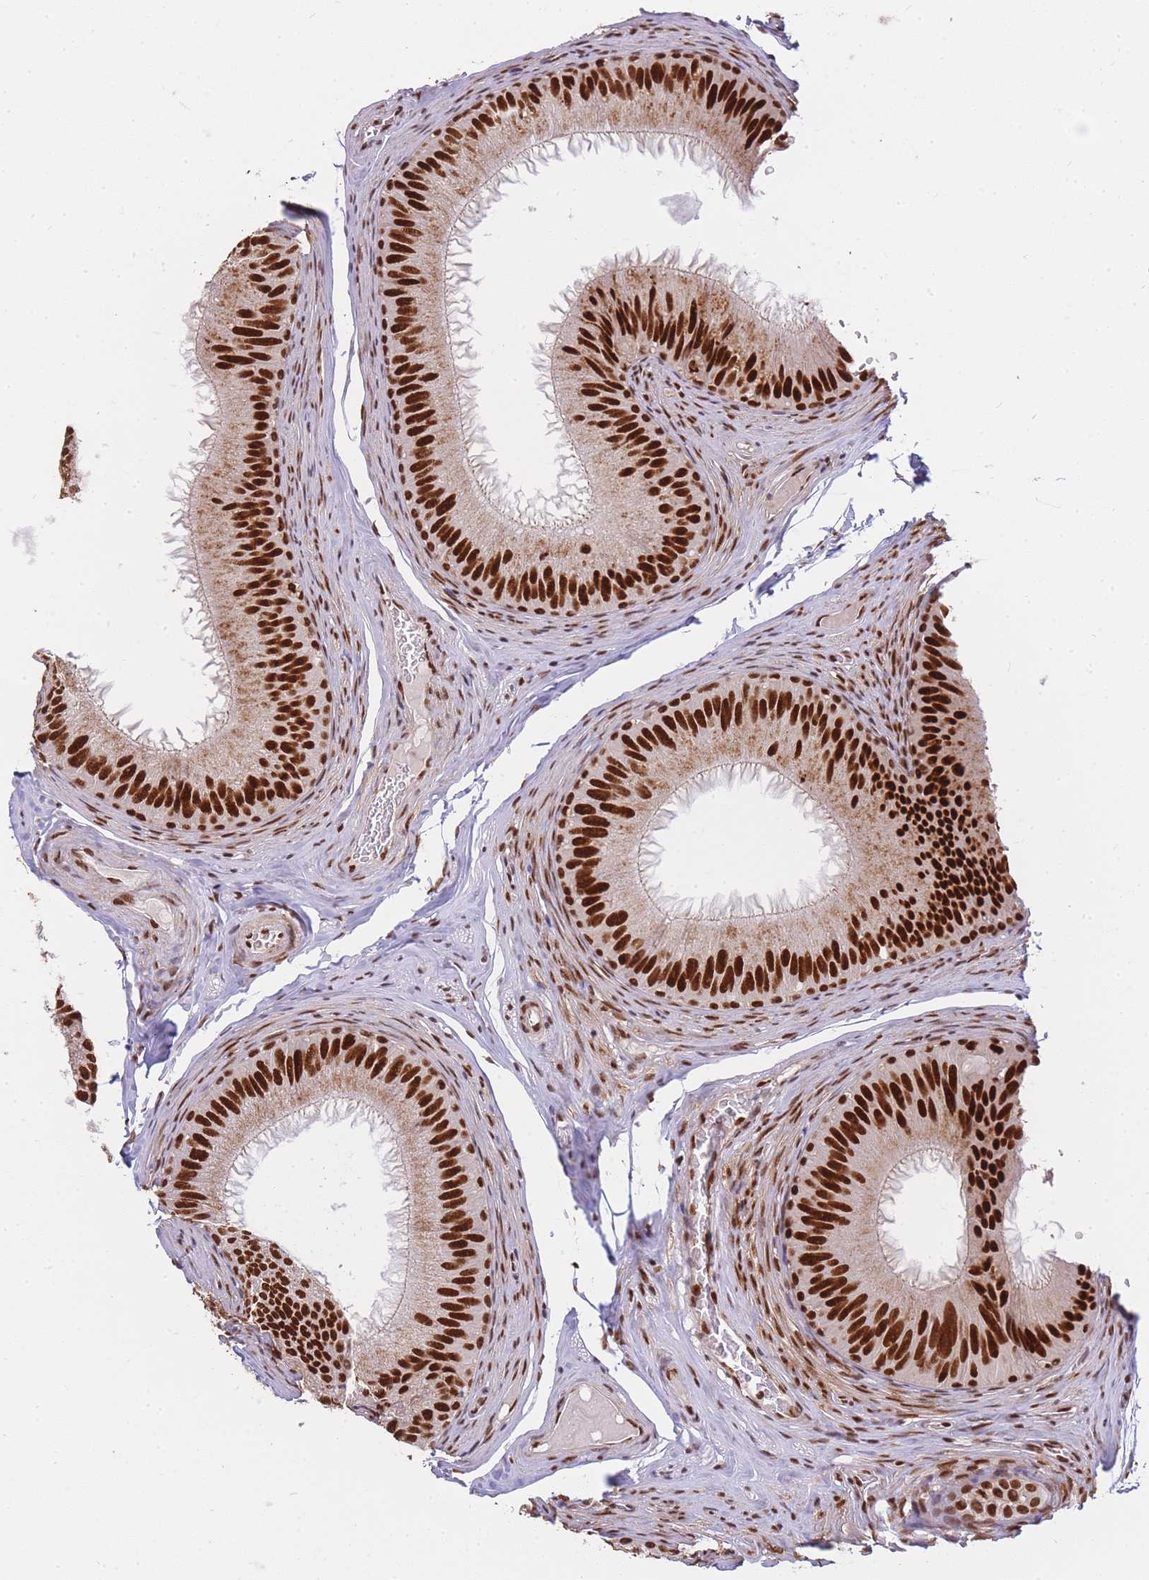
{"staining": {"intensity": "strong", "quantity": ">75%", "location": "nuclear"}, "tissue": "epididymis", "cell_type": "Glandular cells", "image_type": "normal", "snomed": [{"axis": "morphology", "description": "Normal tissue, NOS"}, {"axis": "topography", "description": "Epididymis"}], "caption": "A high amount of strong nuclear expression is appreciated in about >75% of glandular cells in benign epididymis.", "gene": "PRKDC", "patient": {"sex": "male", "age": 34}}